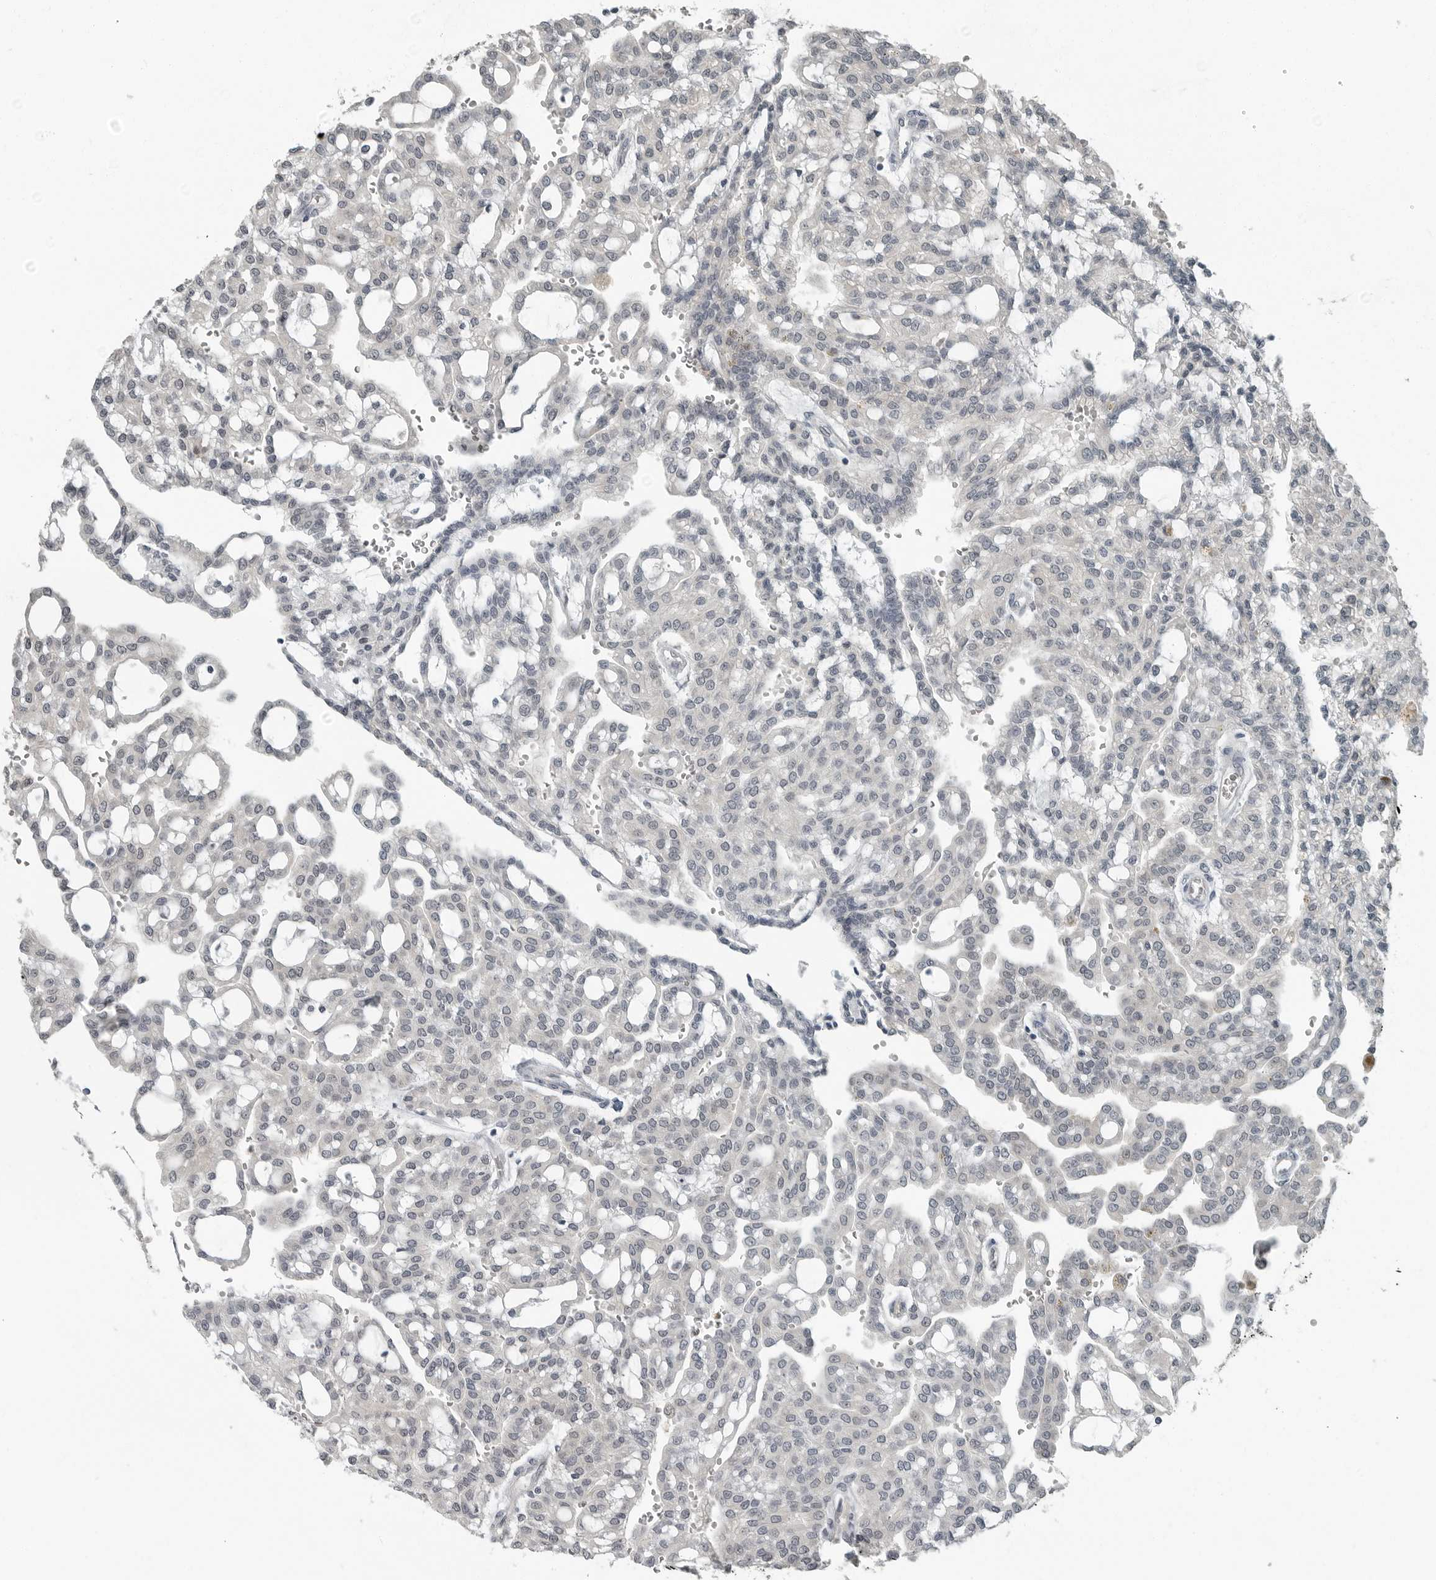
{"staining": {"intensity": "negative", "quantity": "none", "location": "none"}, "tissue": "renal cancer", "cell_type": "Tumor cells", "image_type": "cancer", "snomed": [{"axis": "morphology", "description": "Adenocarcinoma, NOS"}, {"axis": "topography", "description": "Kidney"}], "caption": "The photomicrograph shows no staining of tumor cells in renal adenocarcinoma. (Immunohistochemistry, brightfield microscopy, high magnification).", "gene": "KYAT1", "patient": {"sex": "male", "age": 63}}